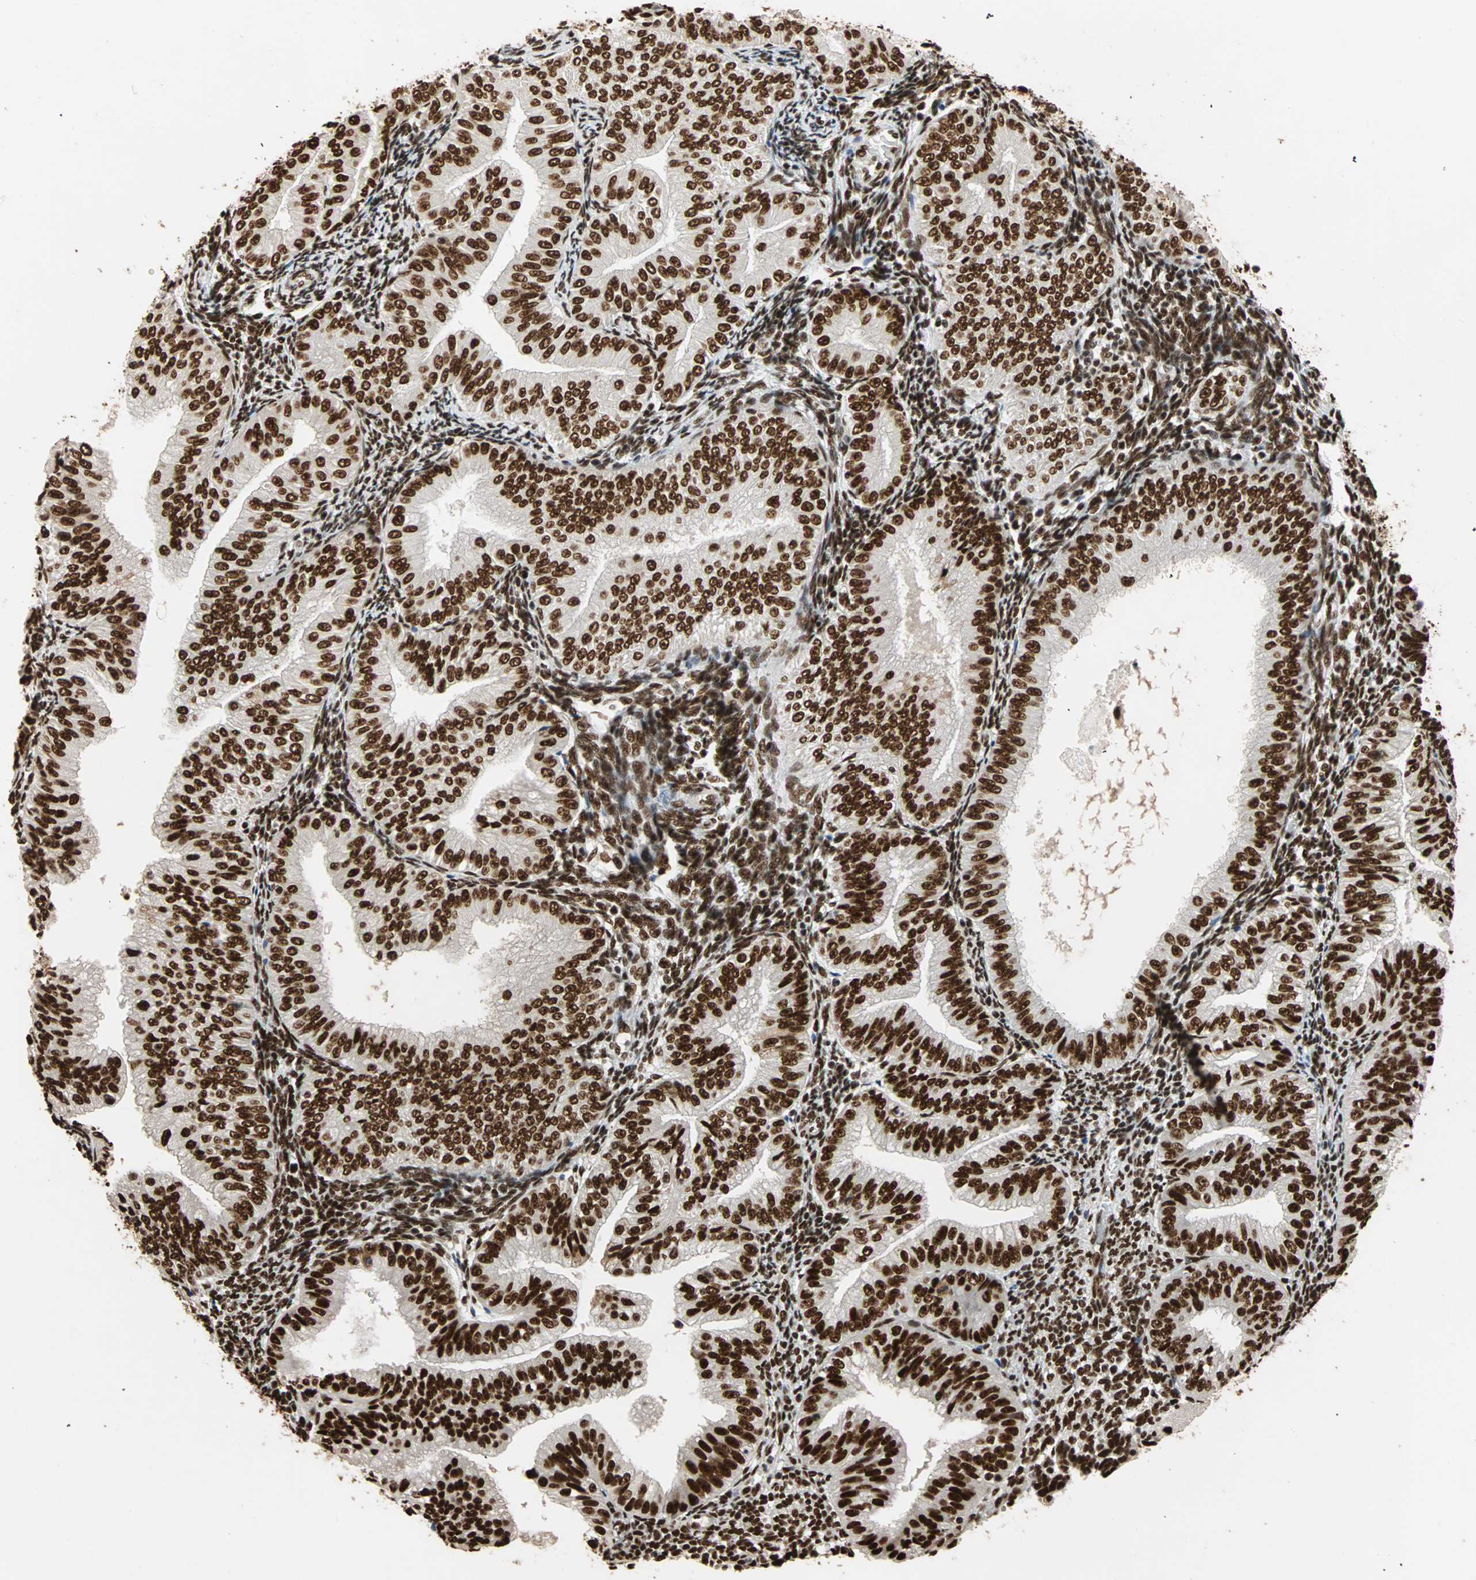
{"staining": {"intensity": "strong", "quantity": ">75%", "location": "nuclear"}, "tissue": "endometrial cancer", "cell_type": "Tumor cells", "image_type": "cancer", "snomed": [{"axis": "morphology", "description": "Normal tissue, NOS"}, {"axis": "morphology", "description": "Adenocarcinoma, NOS"}, {"axis": "topography", "description": "Endometrium"}], "caption": "A histopathology image of endometrial cancer (adenocarcinoma) stained for a protein exhibits strong nuclear brown staining in tumor cells.", "gene": "ILF2", "patient": {"sex": "female", "age": 53}}